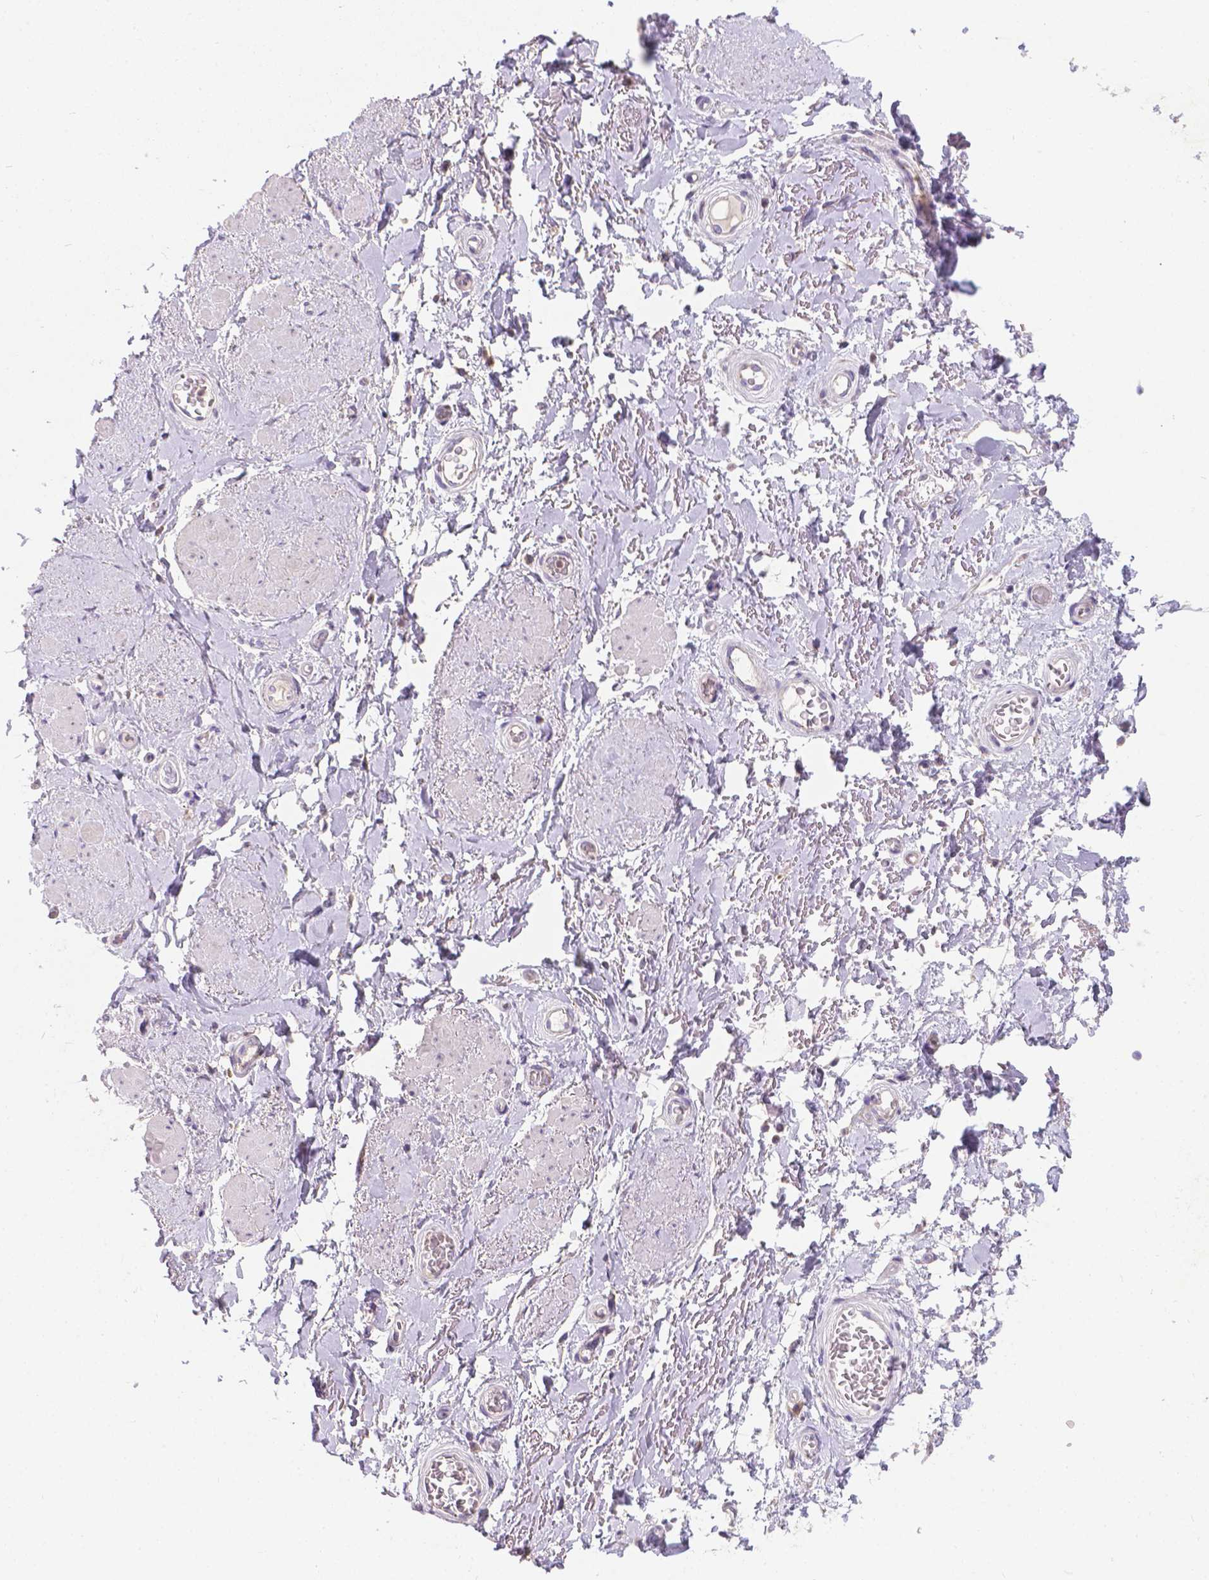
{"staining": {"intensity": "negative", "quantity": "none", "location": "none"}, "tissue": "adipose tissue", "cell_type": "Adipocytes", "image_type": "normal", "snomed": [{"axis": "morphology", "description": "Normal tissue, NOS"}, {"axis": "topography", "description": "Anal"}, {"axis": "topography", "description": "Peripheral nerve tissue"}], "caption": "IHC photomicrograph of normal adipose tissue: human adipose tissue stained with DAB (3,3'-diaminobenzidine) shows no significant protein staining in adipocytes.", "gene": "TM4SF18", "patient": {"sex": "male", "age": 53}}